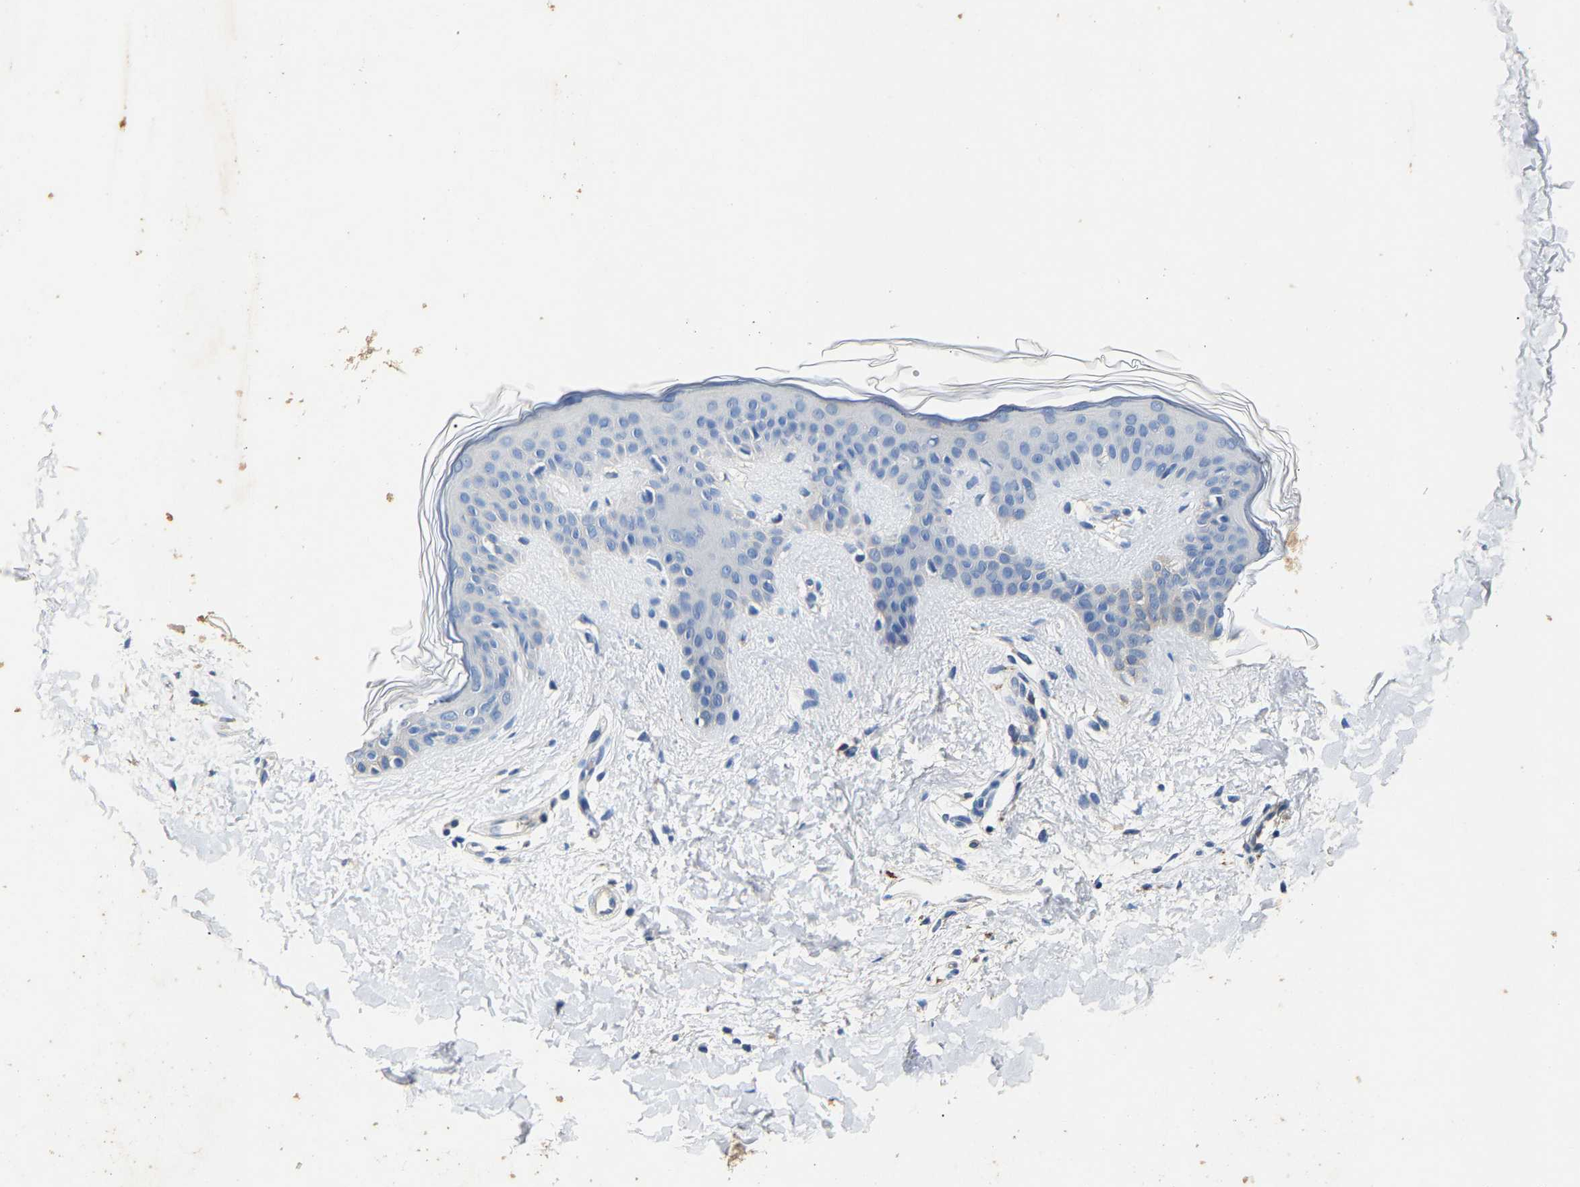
{"staining": {"intensity": "negative", "quantity": "none", "location": "none"}, "tissue": "skin", "cell_type": "Fibroblasts", "image_type": "normal", "snomed": [{"axis": "morphology", "description": "Normal tissue, NOS"}, {"axis": "topography", "description": "Skin"}], "caption": "Histopathology image shows no protein staining in fibroblasts of benign skin.", "gene": "SLCO2B1", "patient": {"sex": "female", "age": 17}}